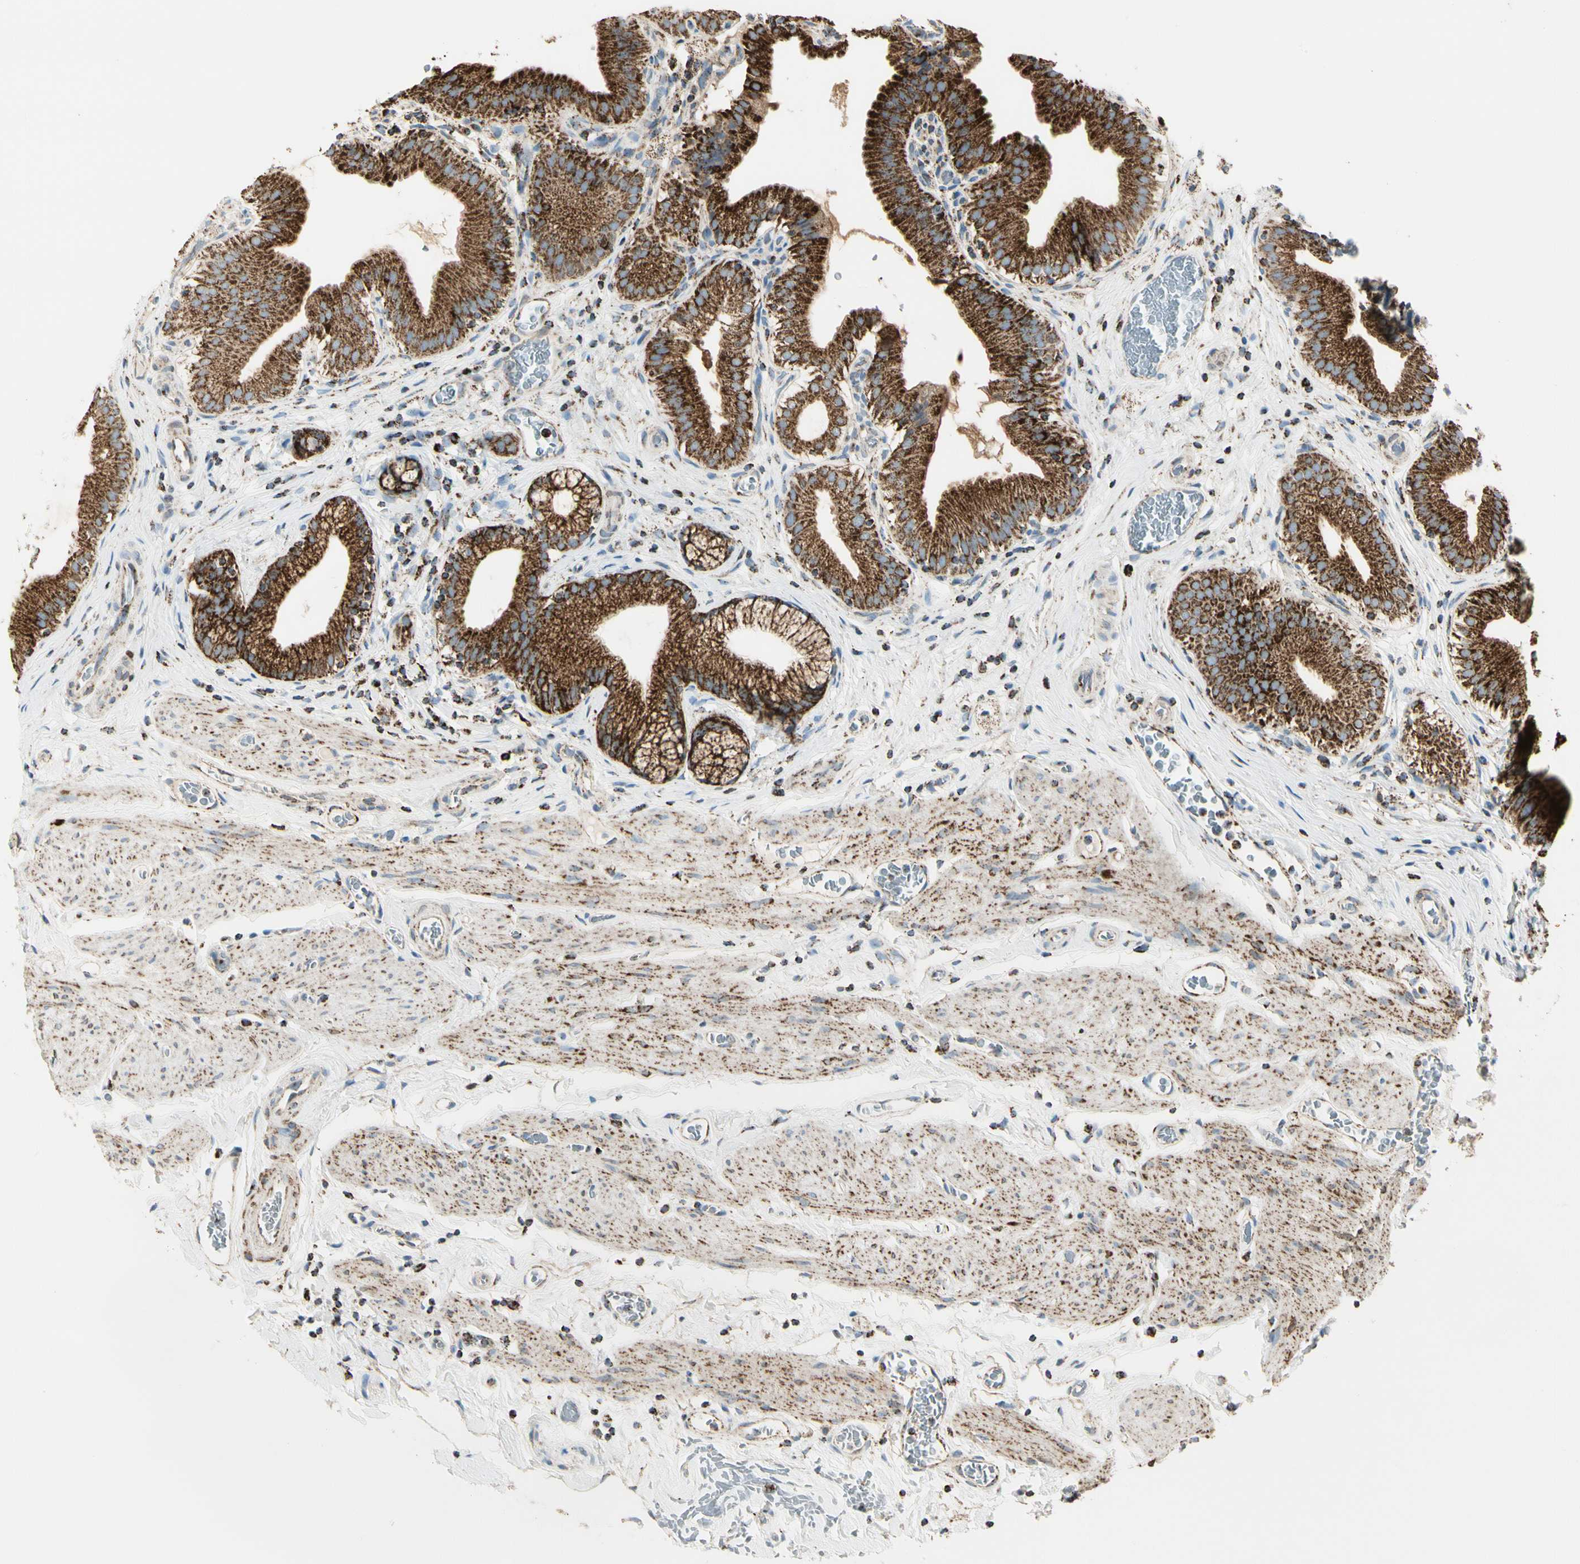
{"staining": {"intensity": "strong", "quantity": ">75%", "location": "cytoplasmic/membranous"}, "tissue": "gallbladder", "cell_type": "Glandular cells", "image_type": "normal", "snomed": [{"axis": "morphology", "description": "Normal tissue, NOS"}, {"axis": "topography", "description": "Gallbladder"}], "caption": "The histopathology image reveals immunohistochemical staining of unremarkable gallbladder. There is strong cytoplasmic/membranous positivity is identified in about >75% of glandular cells. Ihc stains the protein in brown and the nuclei are stained blue.", "gene": "ME2", "patient": {"sex": "male", "age": 54}}